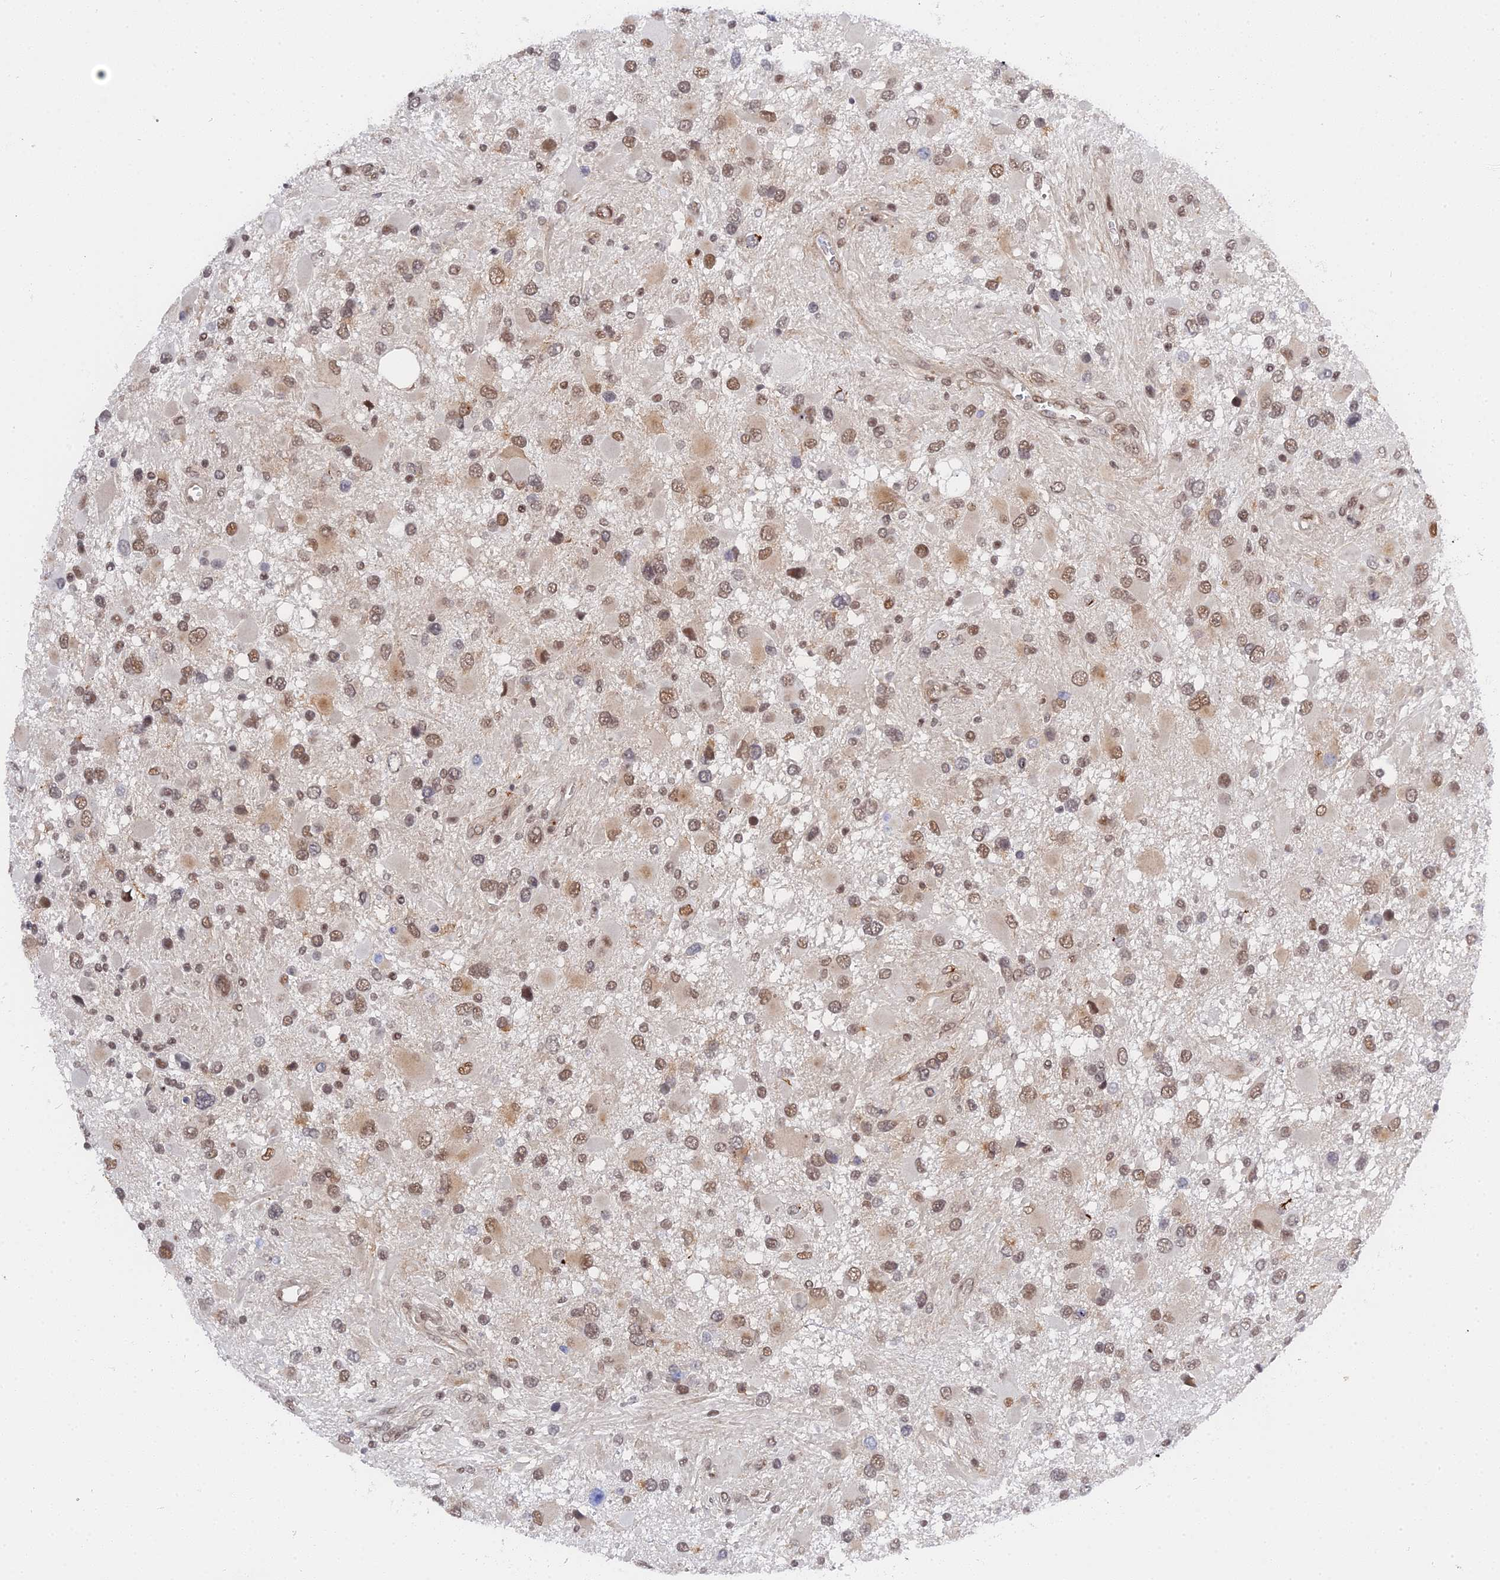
{"staining": {"intensity": "moderate", "quantity": ">75%", "location": "nuclear"}, "tissue": "glioma", "cell_type": "Tumor cells", "image_type": "cancer", "snomed": [{"axis": "morphology", "description": "Glioma, malignant, High grade"}, {"axis": "topography", "description": "Brain"}], "caption": "Immunohistochemistry (DAB) staining of human malignant high-grade glioma exhibits moderate nuclear protein expression in about >75% of tumor cells.", "gene": "CCDC85A", "patient": {"sex": "male", "age": 53}}